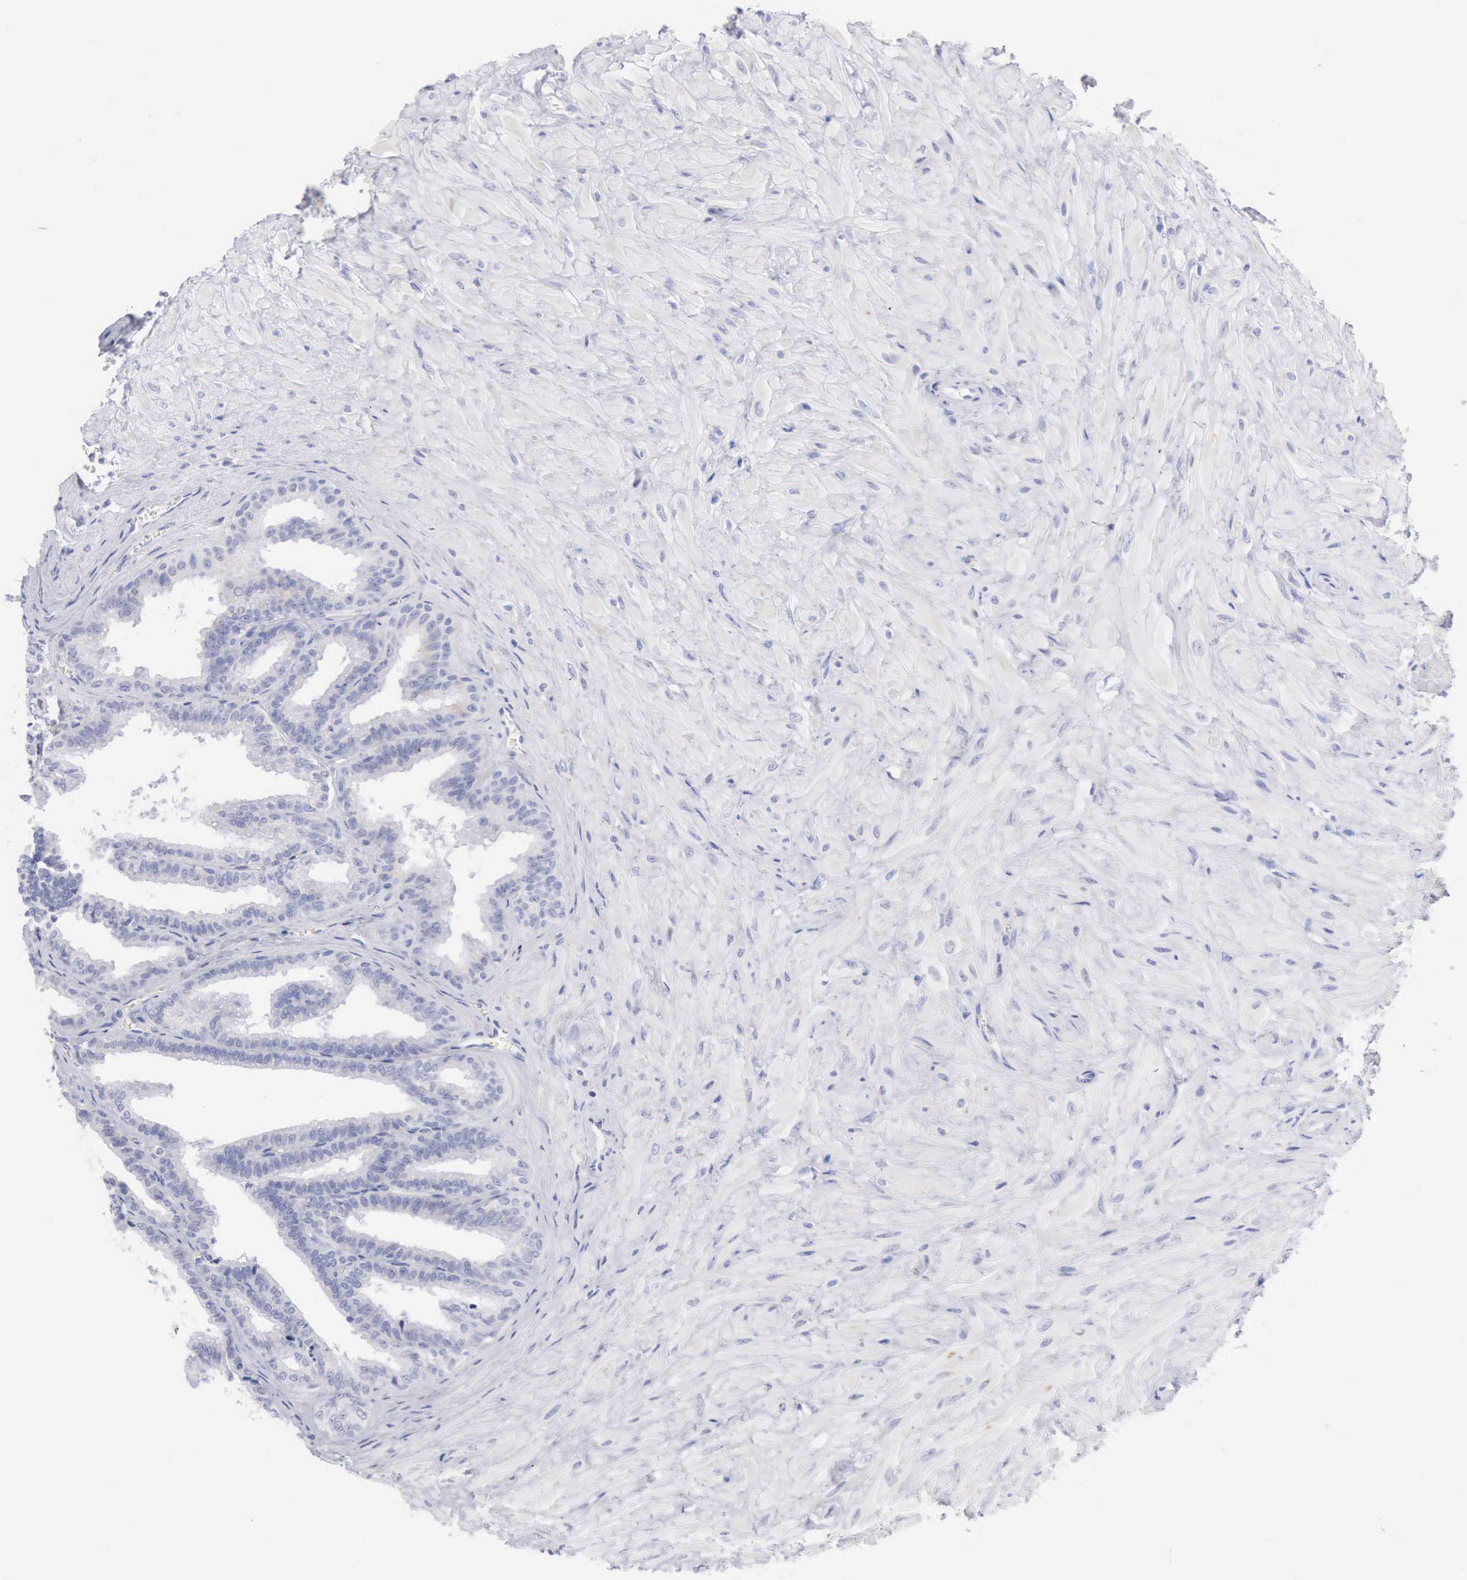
{"staining": {"intensity": "negative", "quantity": "none", "location": "none"}, "tissue": "seminal vesicle", "cell_type": "Glandular cells", "image_type": "normal", "snomed": [{"axis": "morphology", "description": "Normal tissue, NOS"}, {"axis": "topography", "description": "Seminal veicle"}], "caption": "Histopathology image shows no significant protein expression in glandular cells of unremarkable seminal vesicle. (Stains: DAB (3,3'-diaminobenzidine) immunohistochemistry with hematoxylin counter stain, Microscopy: brightfield microscopy at high magnification).", "gene": "ANGEL1", "patient": {"sex": "male", "age": 26}}